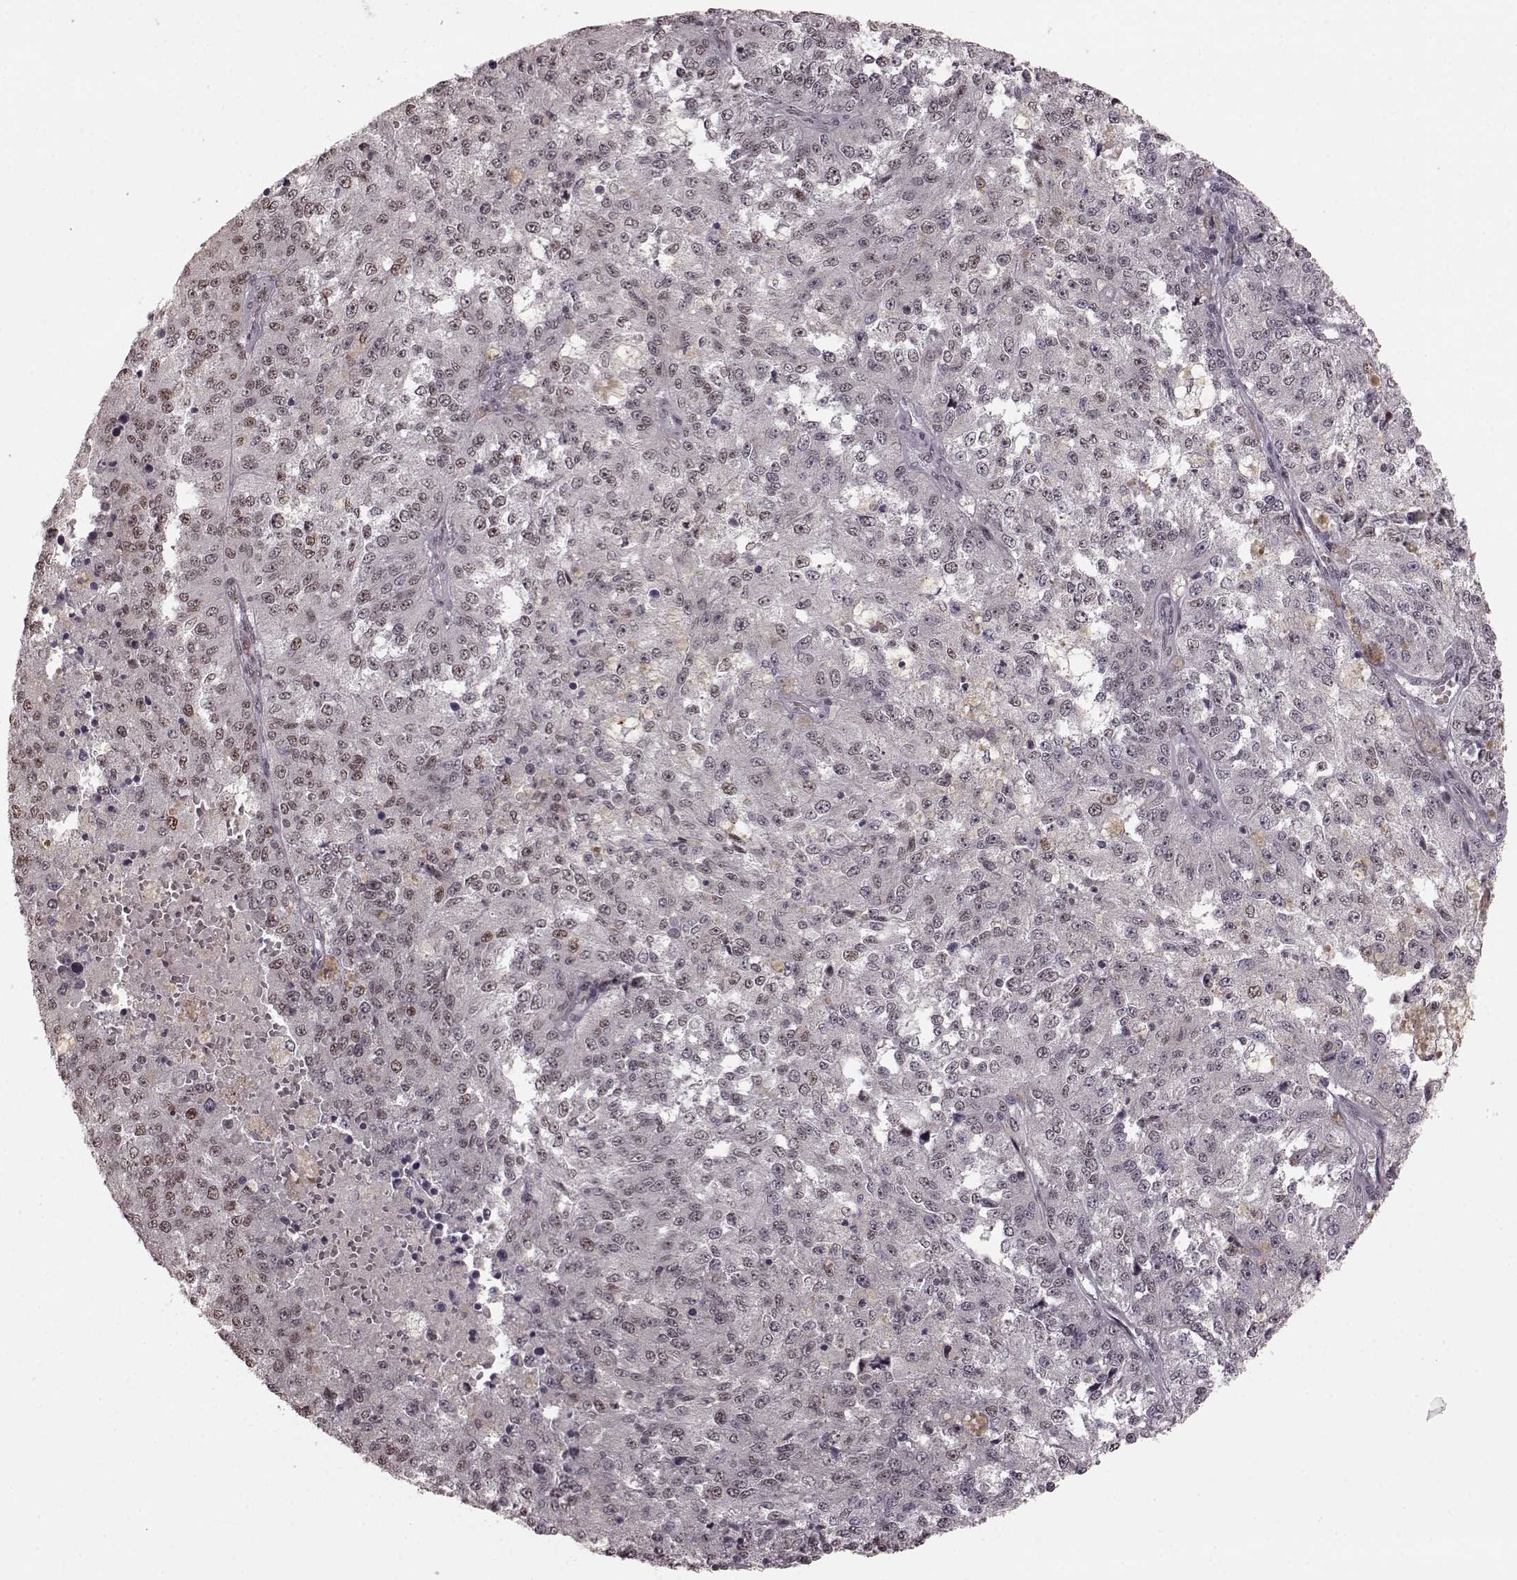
{"staining": {"intensity": "negative", "quantity": "none", "location": "none"}, "tissue": "melanoma", "cell_type": "Tumor cells", "image_type": "cancer", "snomed": [{"axis": "morphology", "description": "Malignant melanoma, Metastatic site"}, {"axis": "topography", "description": "Lymph node"}], "caption": "This is a image of immunohistochemistry staining of malignant melanoma (metastatic site), which shows no positivity in tumor cells.", "gene": "NR2C1", "patient": {"sex": "female", "age": 64}}